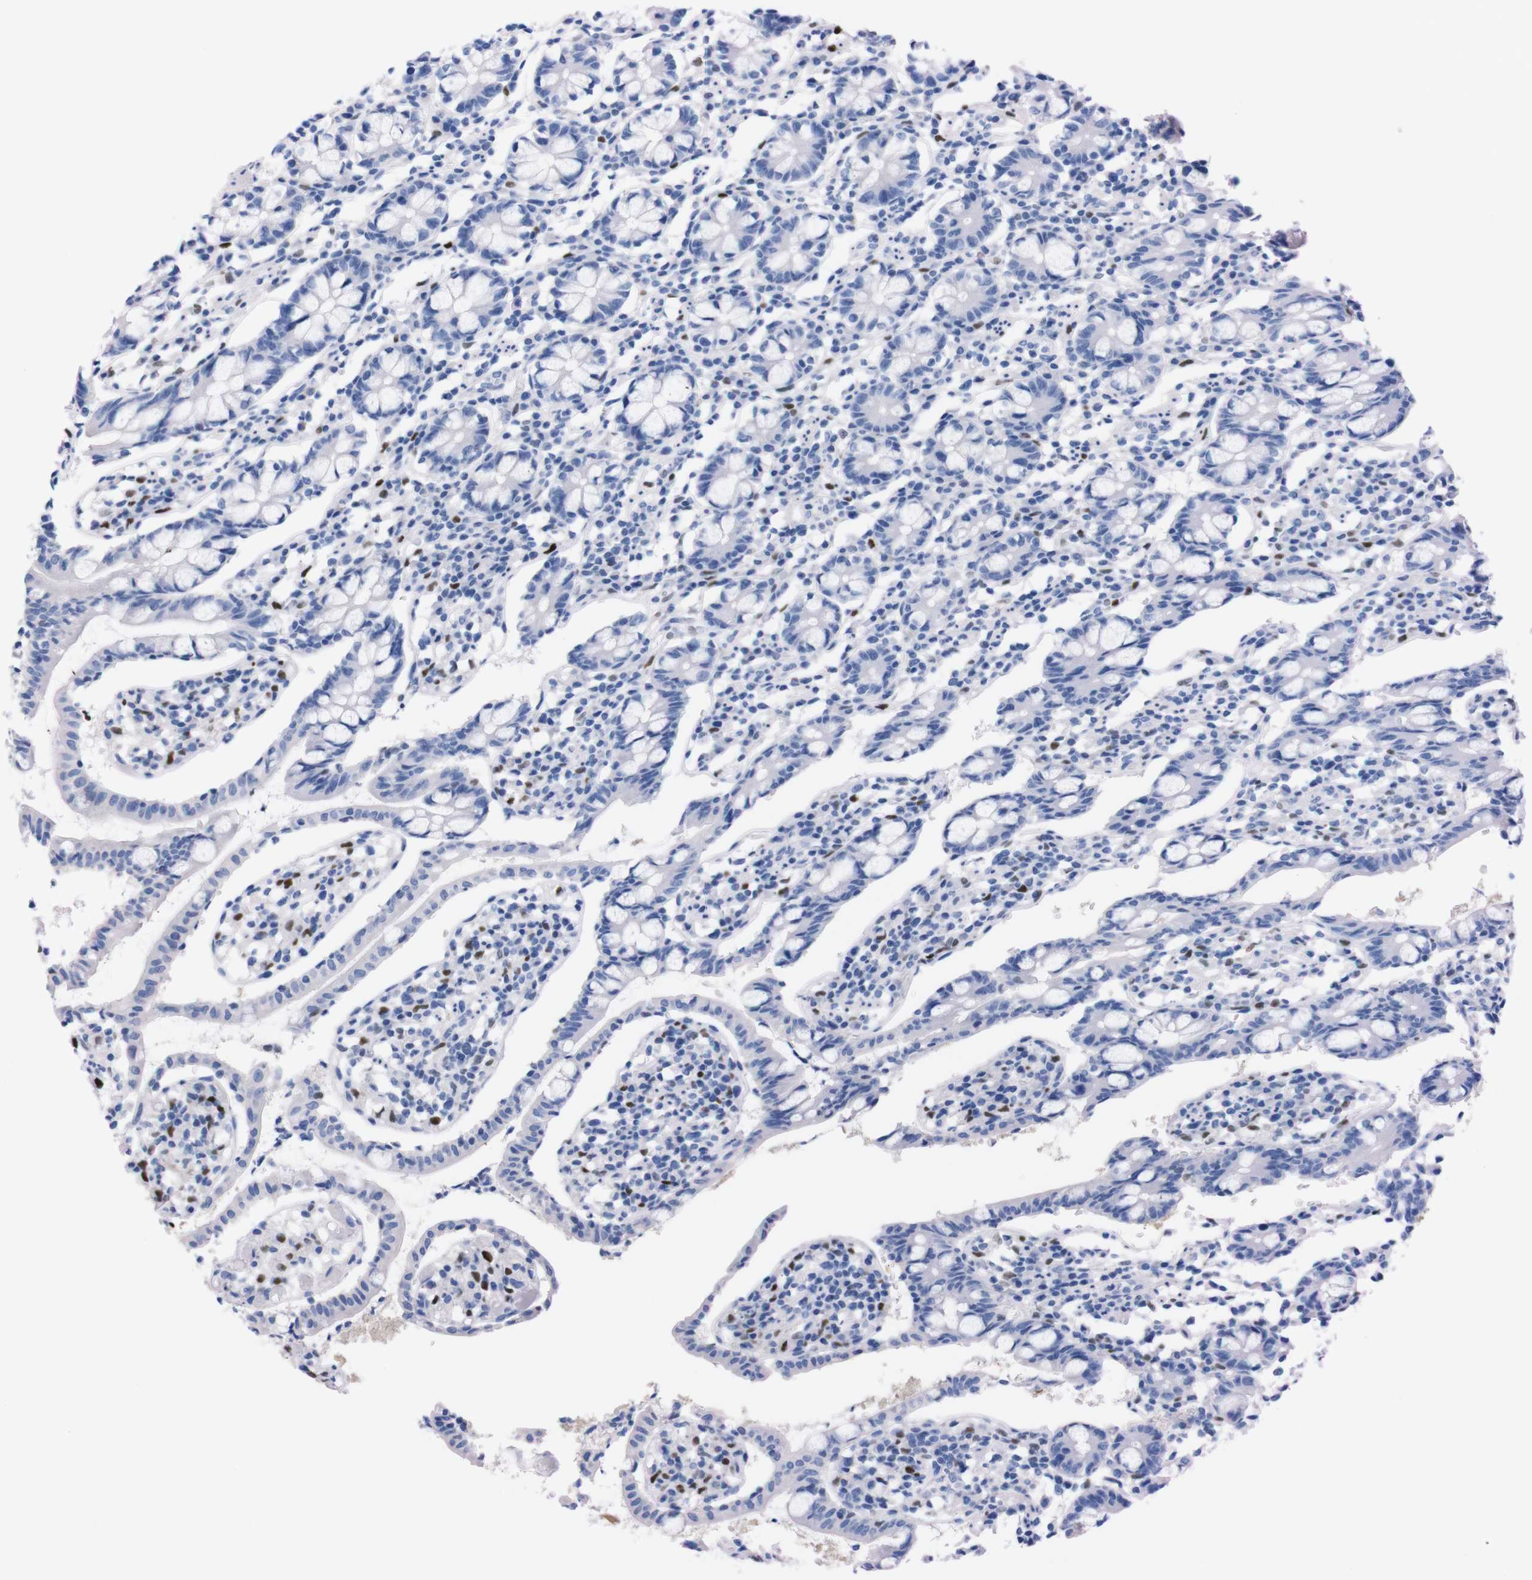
{"staining": {"intensity": "negative", "quantity": "none", "location": "none"}, "tissue": "small intestine", "cell_type": "Glandular cells", "image_type": "normal", "snomed": [{"axis": "morphology", "description": "Normal tissue, NOS"}, {"axis": "morphology", "description": "Cystadenocarcinoma, serous, Metastatic site"}, {"axis": "topography", "description": "Small intestine"}], "caption": "DAB (3,3'-diaminobenzidine) immunohistochemical staining of normal human small intestine demonstrates no significant staining in glandular cells. Brightfield microscopy of immunohistochemistry stained with DAB (3,3'-diaminobenzidine) (brown) and hematoxylin (blue), captured at high magnification.", "gene": "P2RY12", "patient": {"sex": "female", "age": 61}}